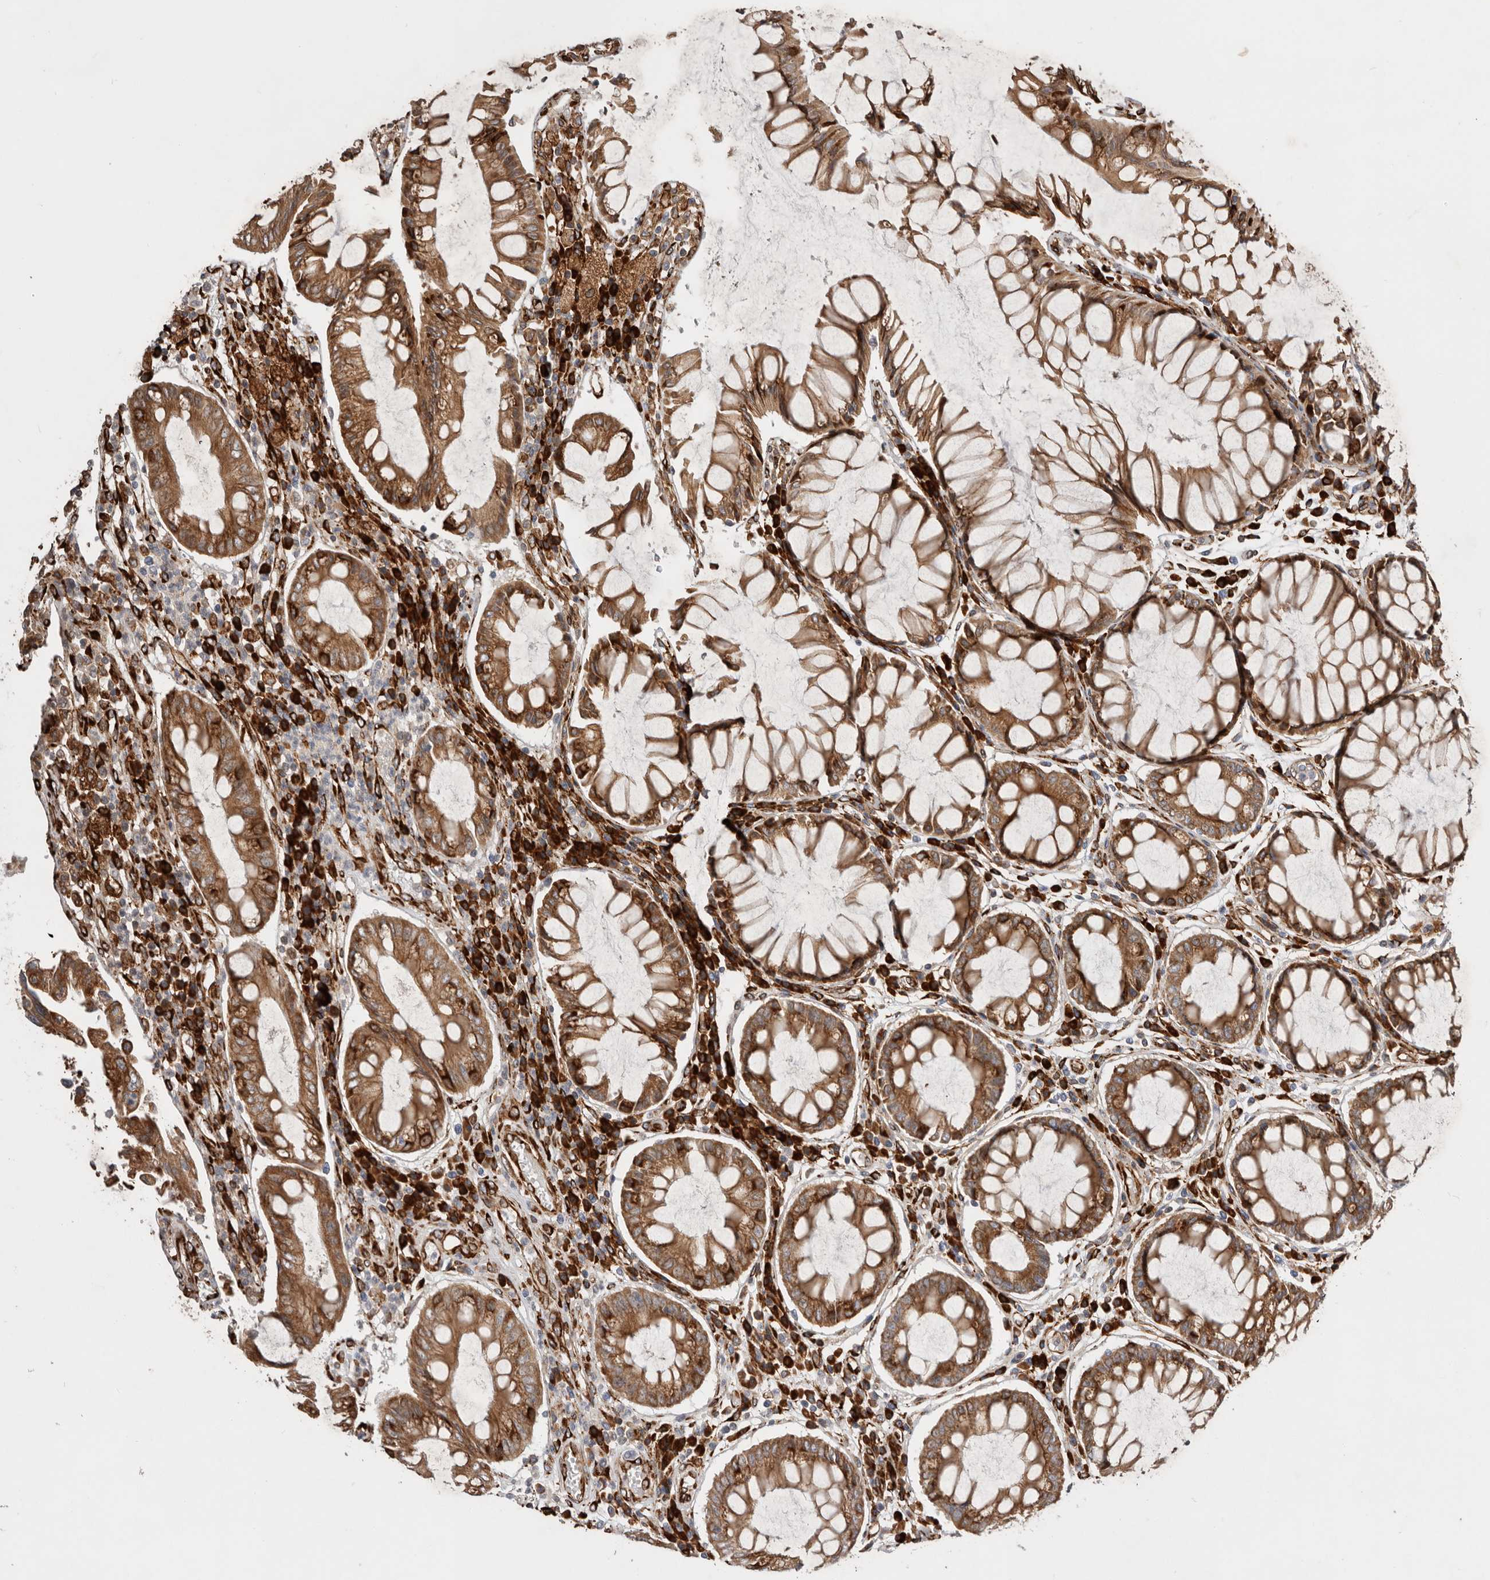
{"staining": {"intensity": "moderate", "quantity": ">75%", "location": "cytoplasmic/membranous"}, "tissue": "colorectal cancer", "cell_type": "Tumor cells", "image_type": "cancer", "snomed": [{"axis": "morphology", "description": "Adenocarcinoma, NOS"}, {"axis": "topography", "description": "Rectum"}], "caption": "Approximately >75% of tumor cells in colorectal adenocarcinoma exhibit moderate cytoplasmic/membranous protein positivity as visualized by brown immunohistochemical staining.", "gene": "WDTC1", "patient": {"sex": "male", "age": 84}}